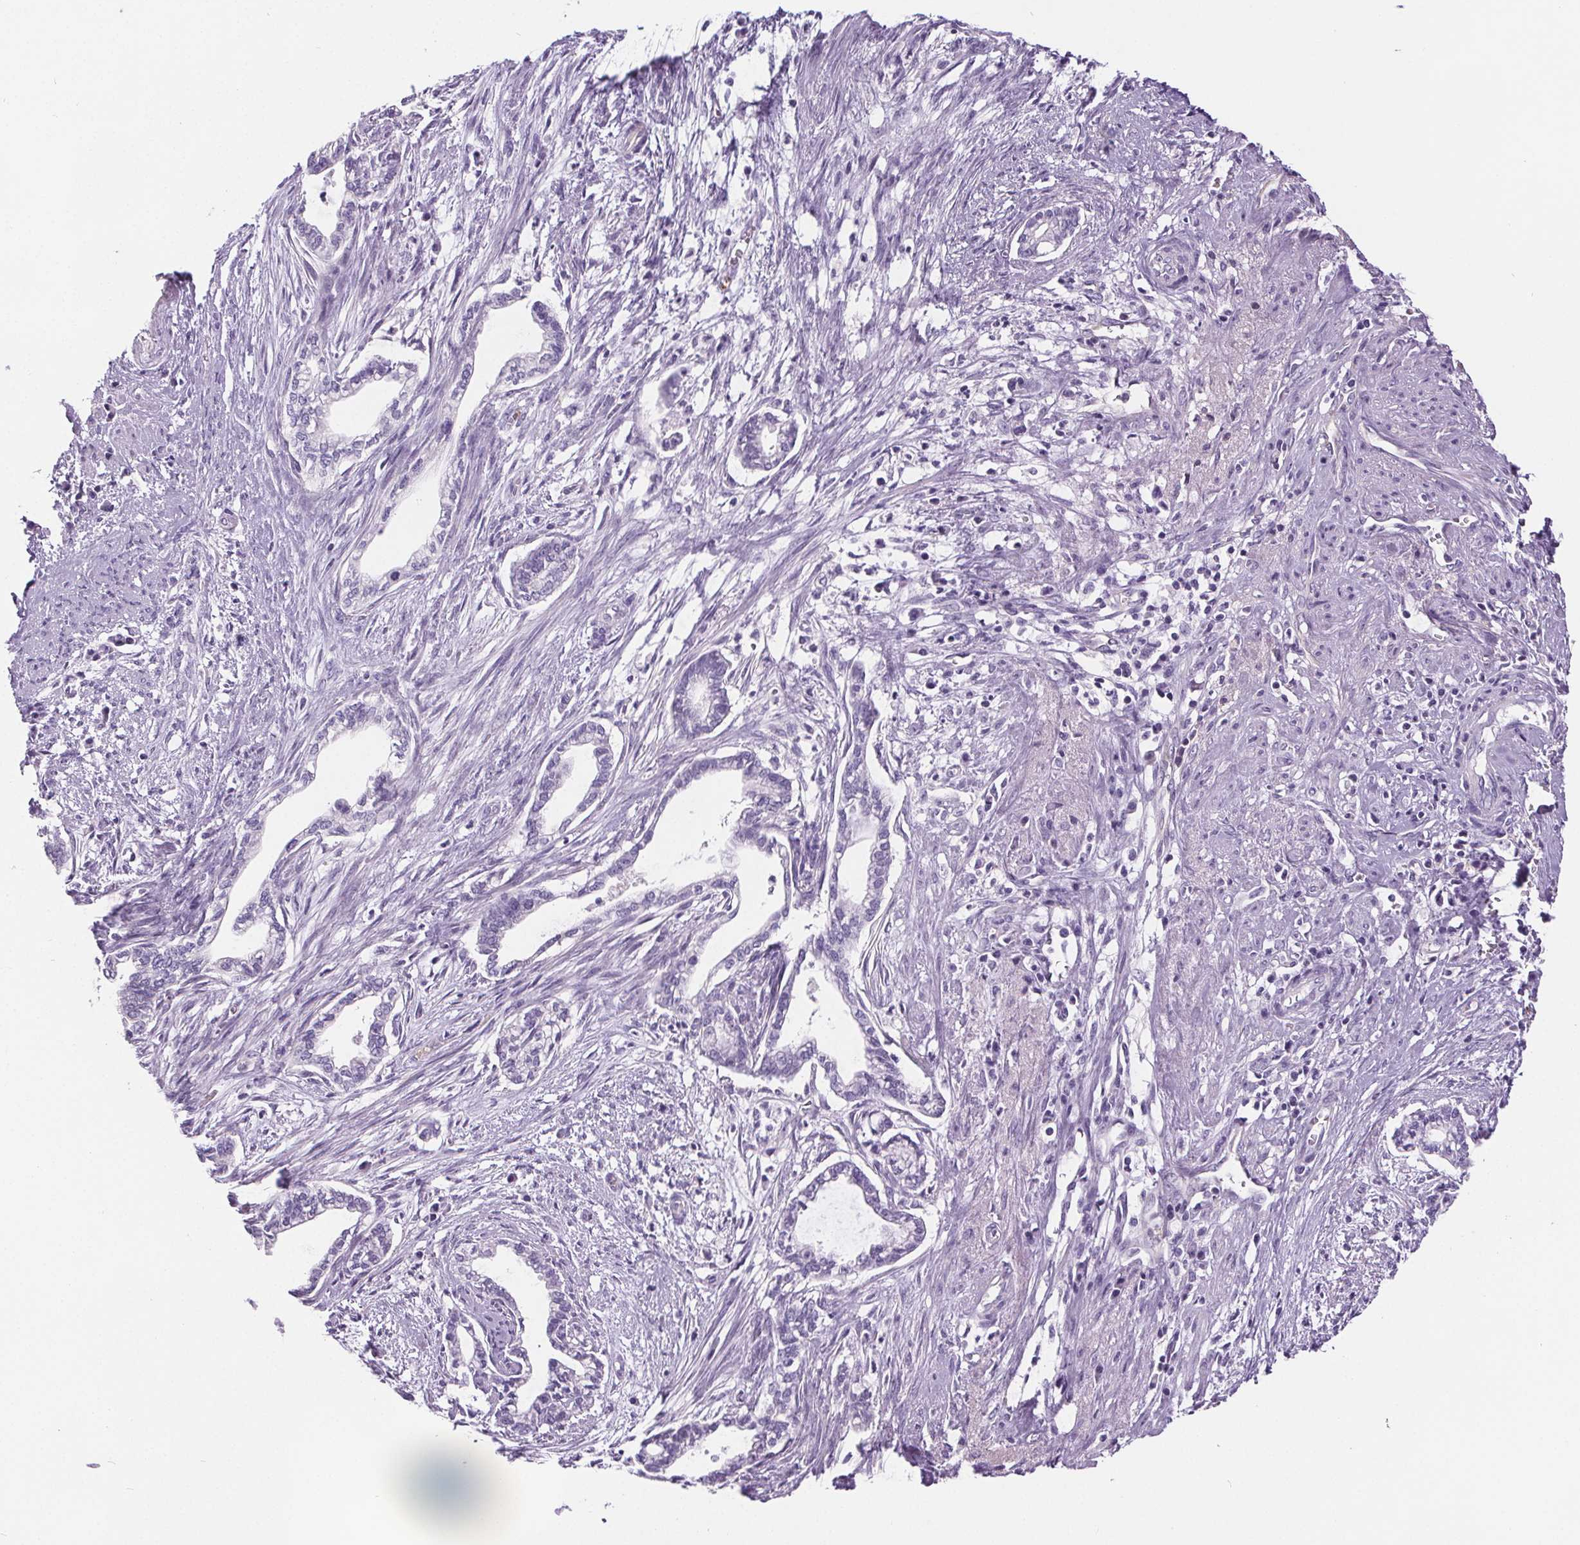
{"staining": {"intensity": "negative", "quantity": "none", "location": "none"}, "tissue": "cervical cancer", "cell_type": "Tumor cells", "image_type": "cancer", "snomed": [{"axis": "morphology", "description": "Adenocarcinoma, NOS"}, {"axis": "topography", "description": "Cervix"}], "caption": "Tumor cells show no significant protein expression in cervical cancer. (DAB (3,3'-diaminobenzidine) IHC, high magnification).", "gene": "CD5L", "patient": {"sex": "female", "age": 62}}